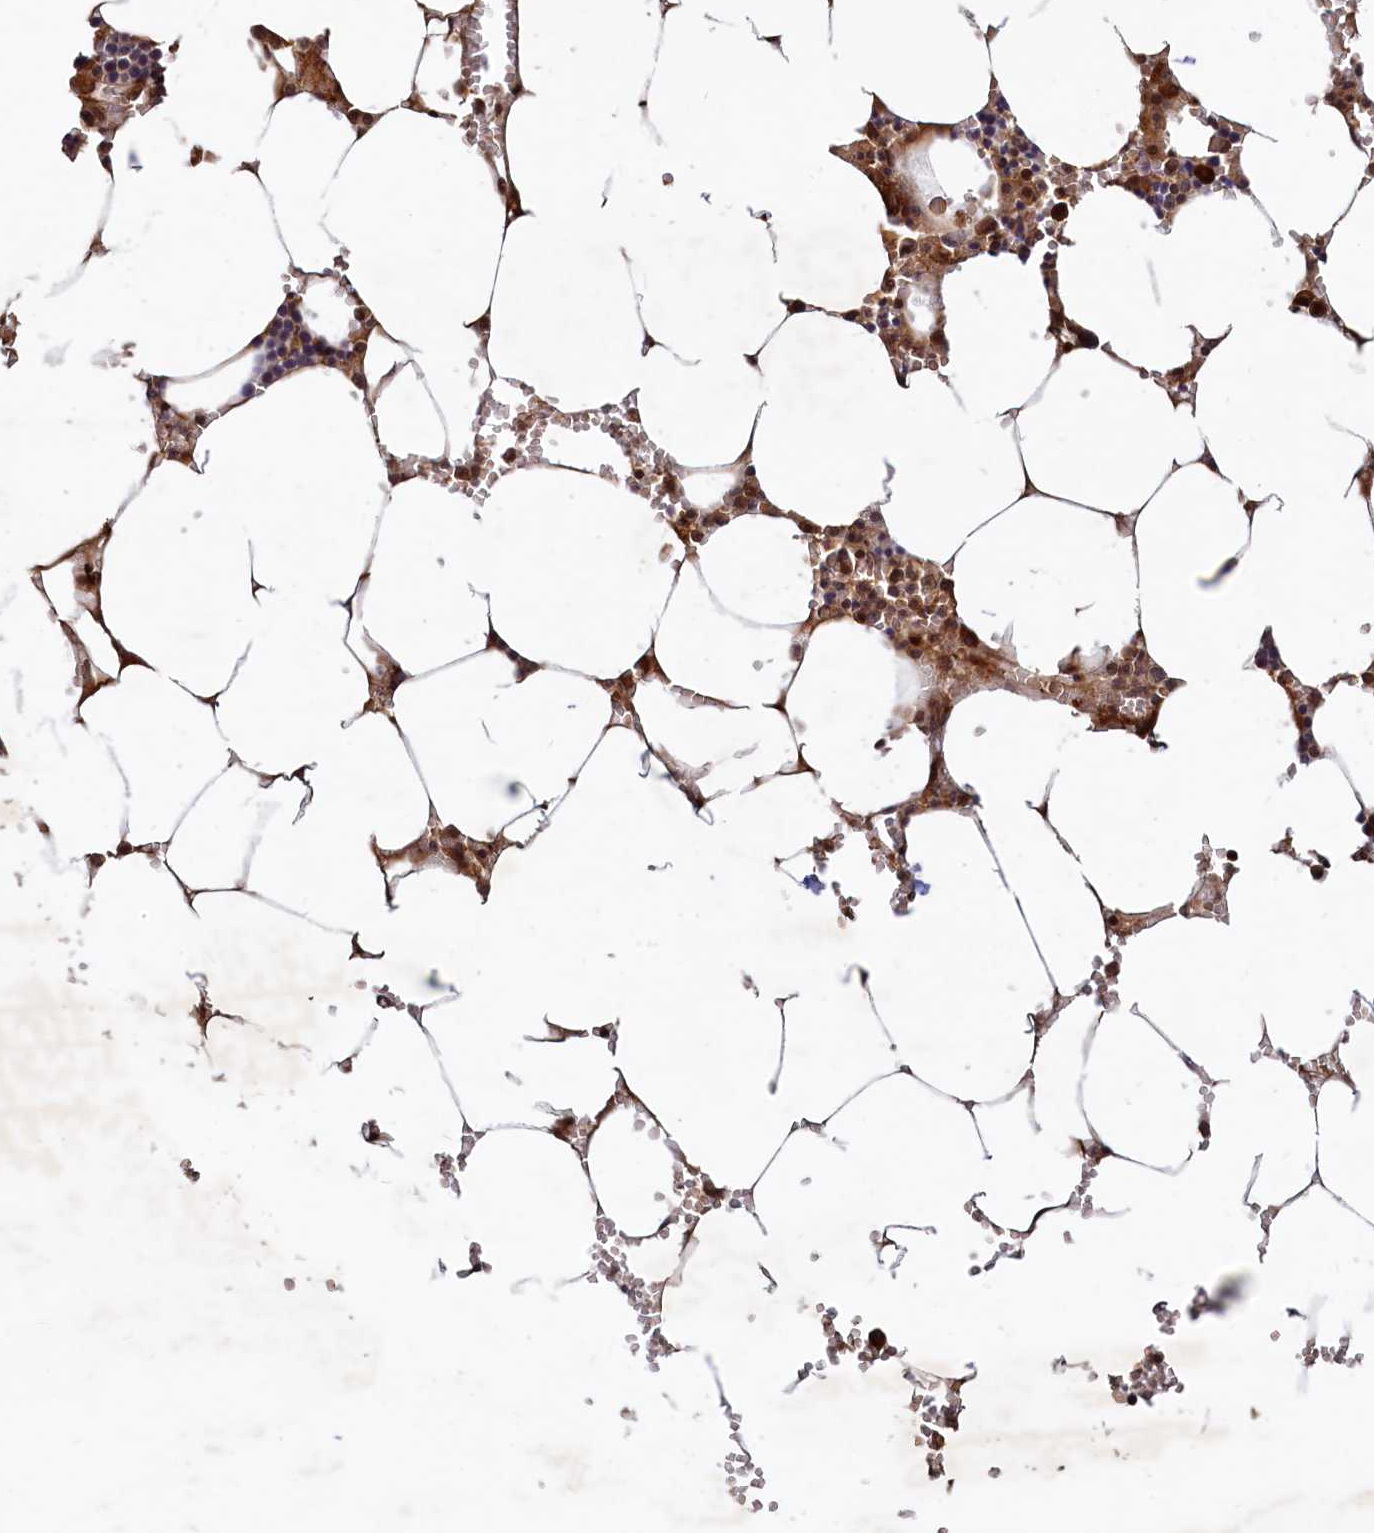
{"staining": {"intensity": "moderate", "quantity": "25%-75%", "location": "cytoplasmic/membranous,nuclear"}, "tissue": "bone marrow", "cell_type": "Hematopoietic cells", "image_type": "normal", "snomed": [{"axis": "morphology", "description": "Normal tissue, NOS"}, {"axis": "topography", "description": "Bone marrow"}], "caption": "Benign bone marrow displays moderate cytoplasmic/membranous,nuclear staining in about 25%-75% of hematopoietic cells, visualized by immunohistochemistry.", "gene": "TRAPPC4", "patient": {"sex": "male", "age": 70}}